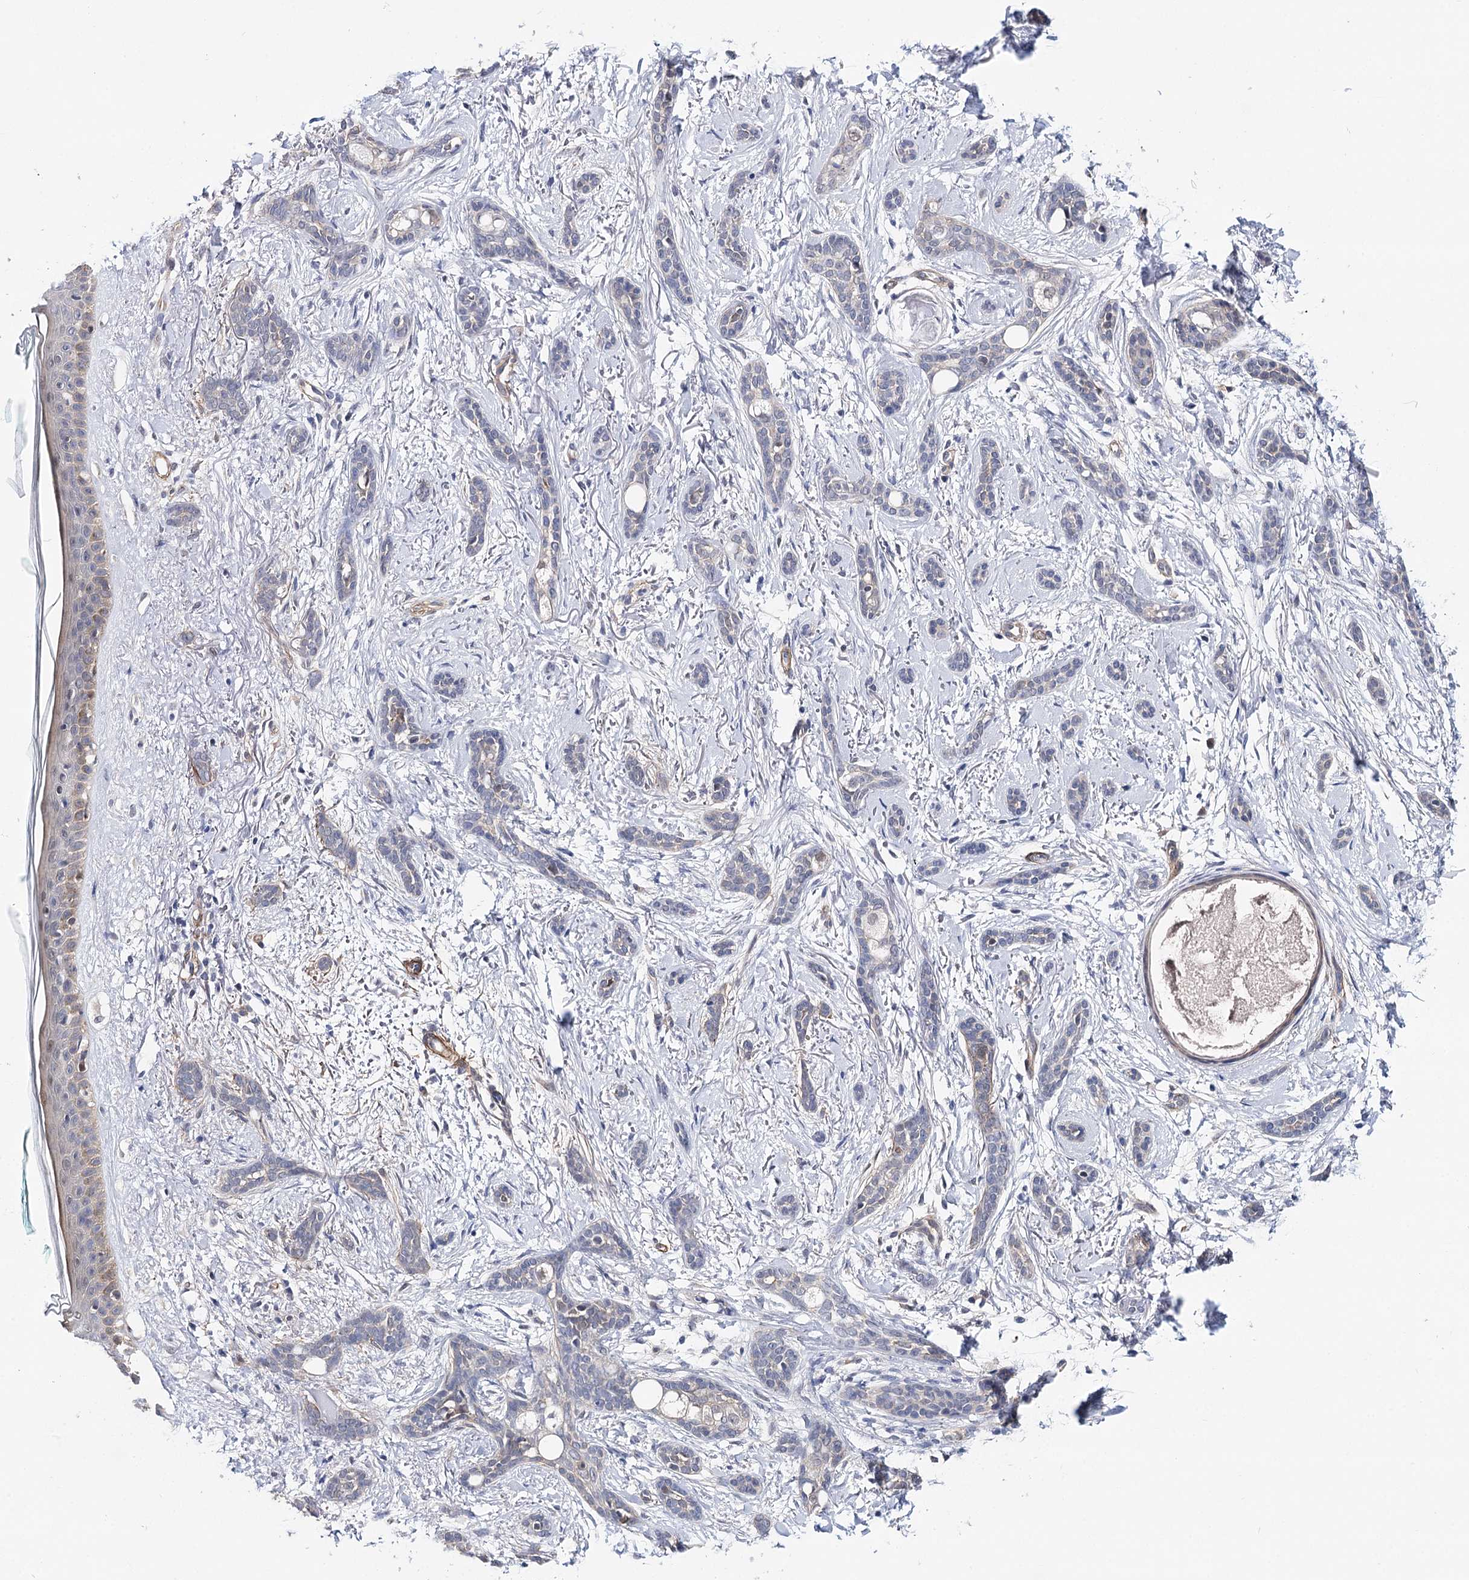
{"staining": {"intensity": "negative", "quantity": "none", "location": "none"}, "tissue": "skin cancer", "cell_type": "Tumor cells", "image_type": "cancer", "snomed": [{"axis": "morphology", "description": "Basal cell carcinoma"}, {"axis": "morphology", "description": "Adnexal tumor, benign"}, {"axis": "topography", "description": "Skin"}], "caption": "This is a micrograph of IHC staining of benign adnexal tumor (skin), which shows no positivity in tumor cells. Brightfield microscopy of immunohistochemistry (IHC) stained with DAB (3,3'-diaminobenzidine) (brown) and hematoxylin (blue), captured at high magnification.", "gene": "PPP2R5B", "patient": {"sex": "female", "age": 42}}